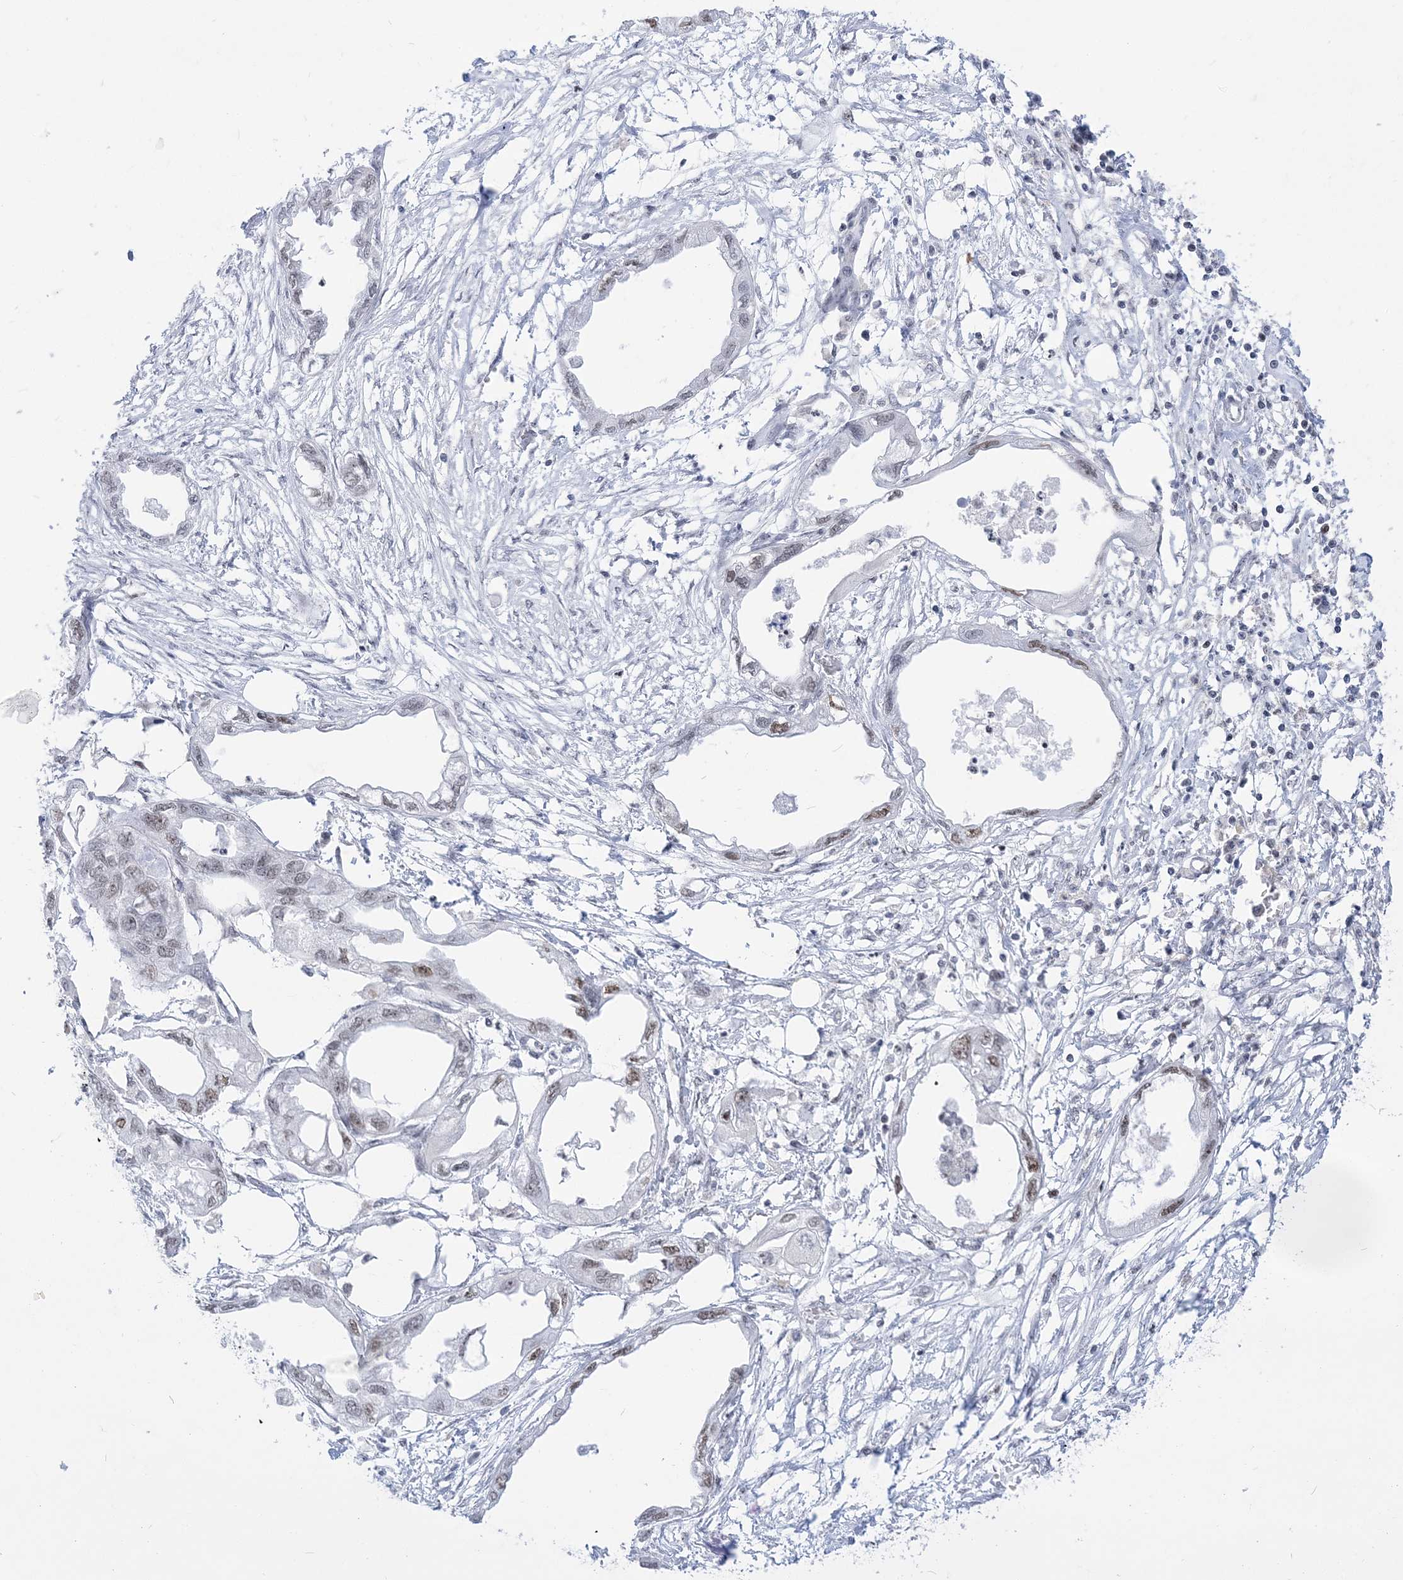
{"staining": {"intensity": "moderate", "quantity": "<25%", "location": "nuclear"}, "tissue": "endometrial cancer", "cell_type": "Tumor cells", "image_type": "cancer", "snomed": [{"axis": "morphology", "description": "Adenocarcinoma, NOS"}, {"axis": "morphology", "description": "Adenocarcinoma, metastatic, NOS"}, {"axis": "topography", "description": "Adipose tissue"}, {"axis": "topography", "description": "Endometrium"}], "caption": "An image of human endometrial adenocarcinoma stained for a protein exhibits moderate nuclear brown staining in tumor cells.", "gene": "DDX21", "patient": {"sex": "female", "age": 67}}